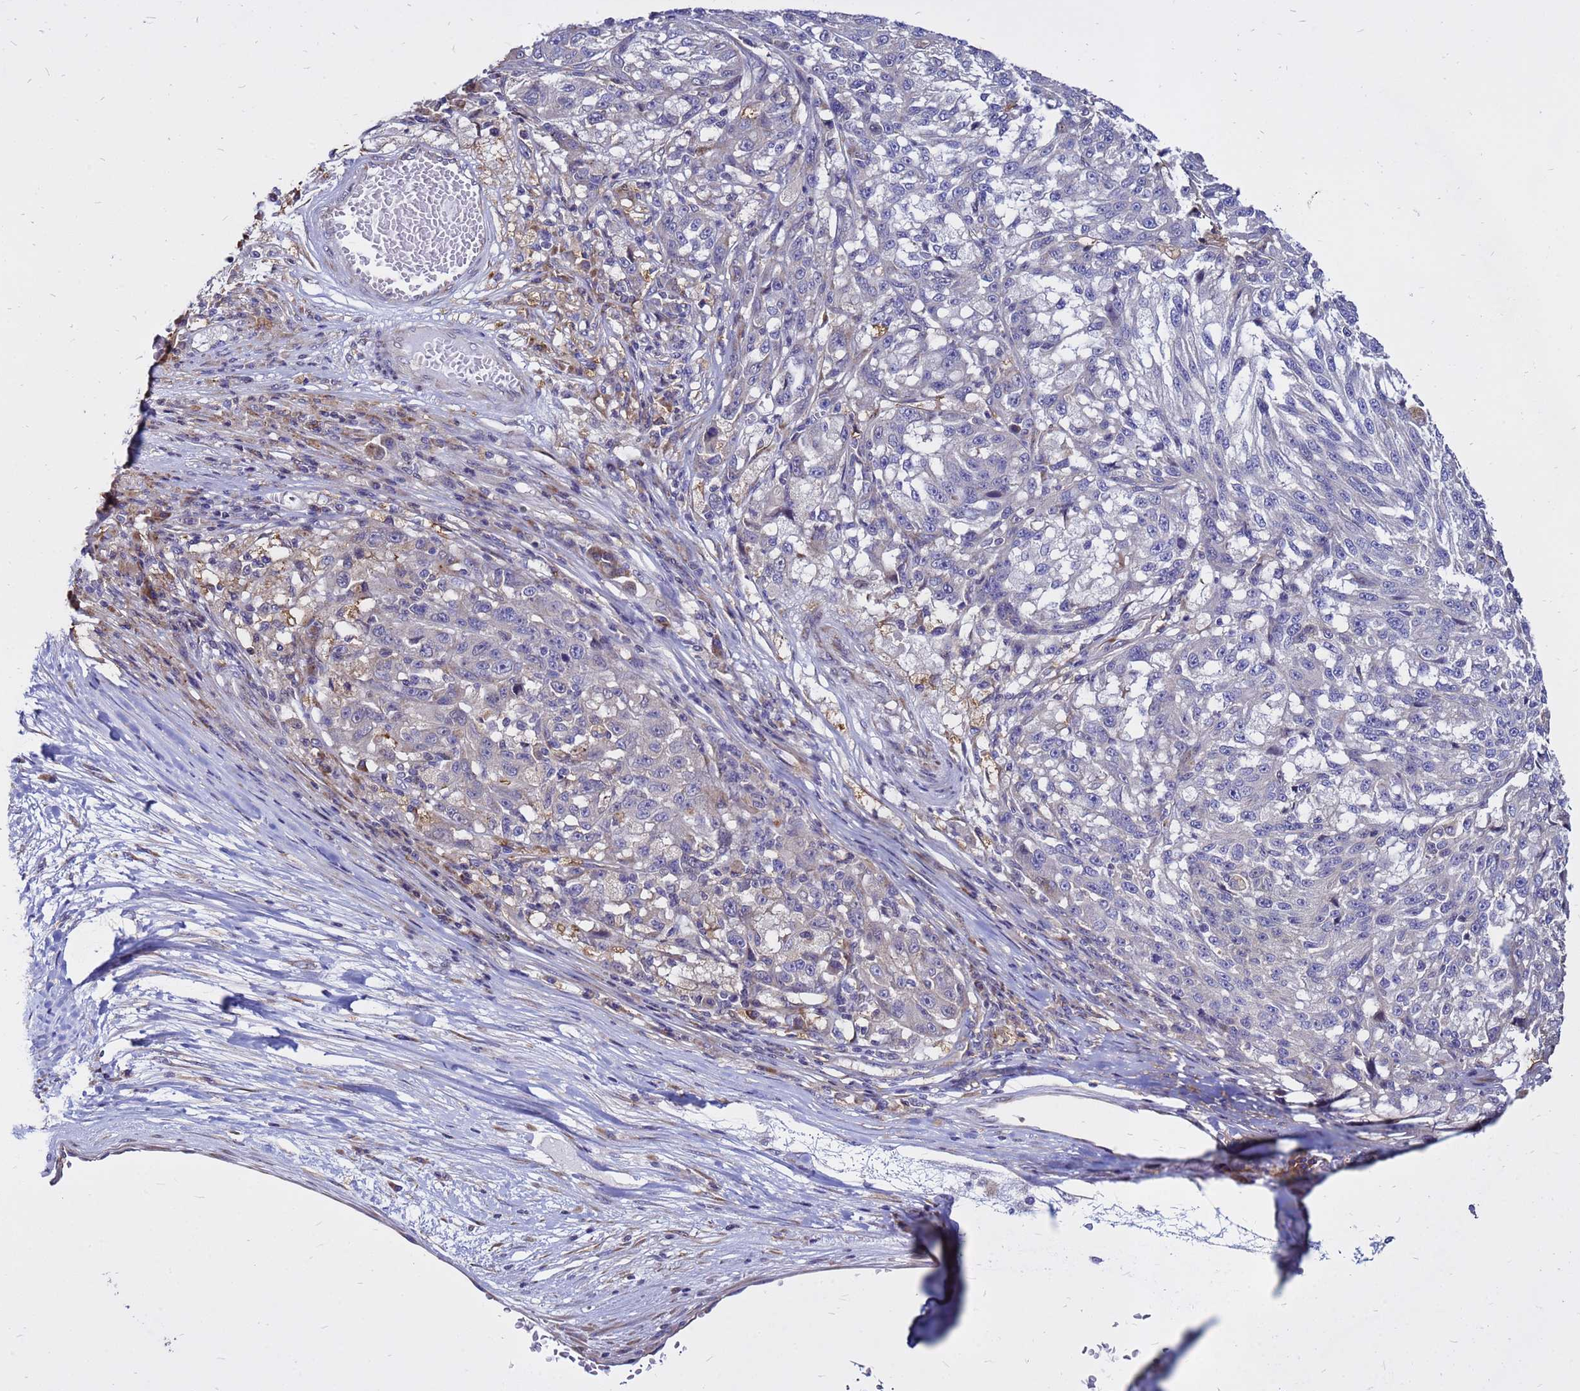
{"staining": {"intensity": "negative", "quantity": "none", "location": "none"}, "tissue": "melanoma", "cell_type": "Tumor cells", "image_type": "cancer", "snomed": [{"axis": "morphology", "description": "Malignant melanoma, NOS"}, {"axis": "topography", "description": "Skin"}], "caption": "High power microscopy photomicrograph of an immunohistochemistry (IHC) image of melanoma, revealing no significant staining in tumor cells.", "gene": "MOB2", "patient": {"sex": "male", "age": 53}}